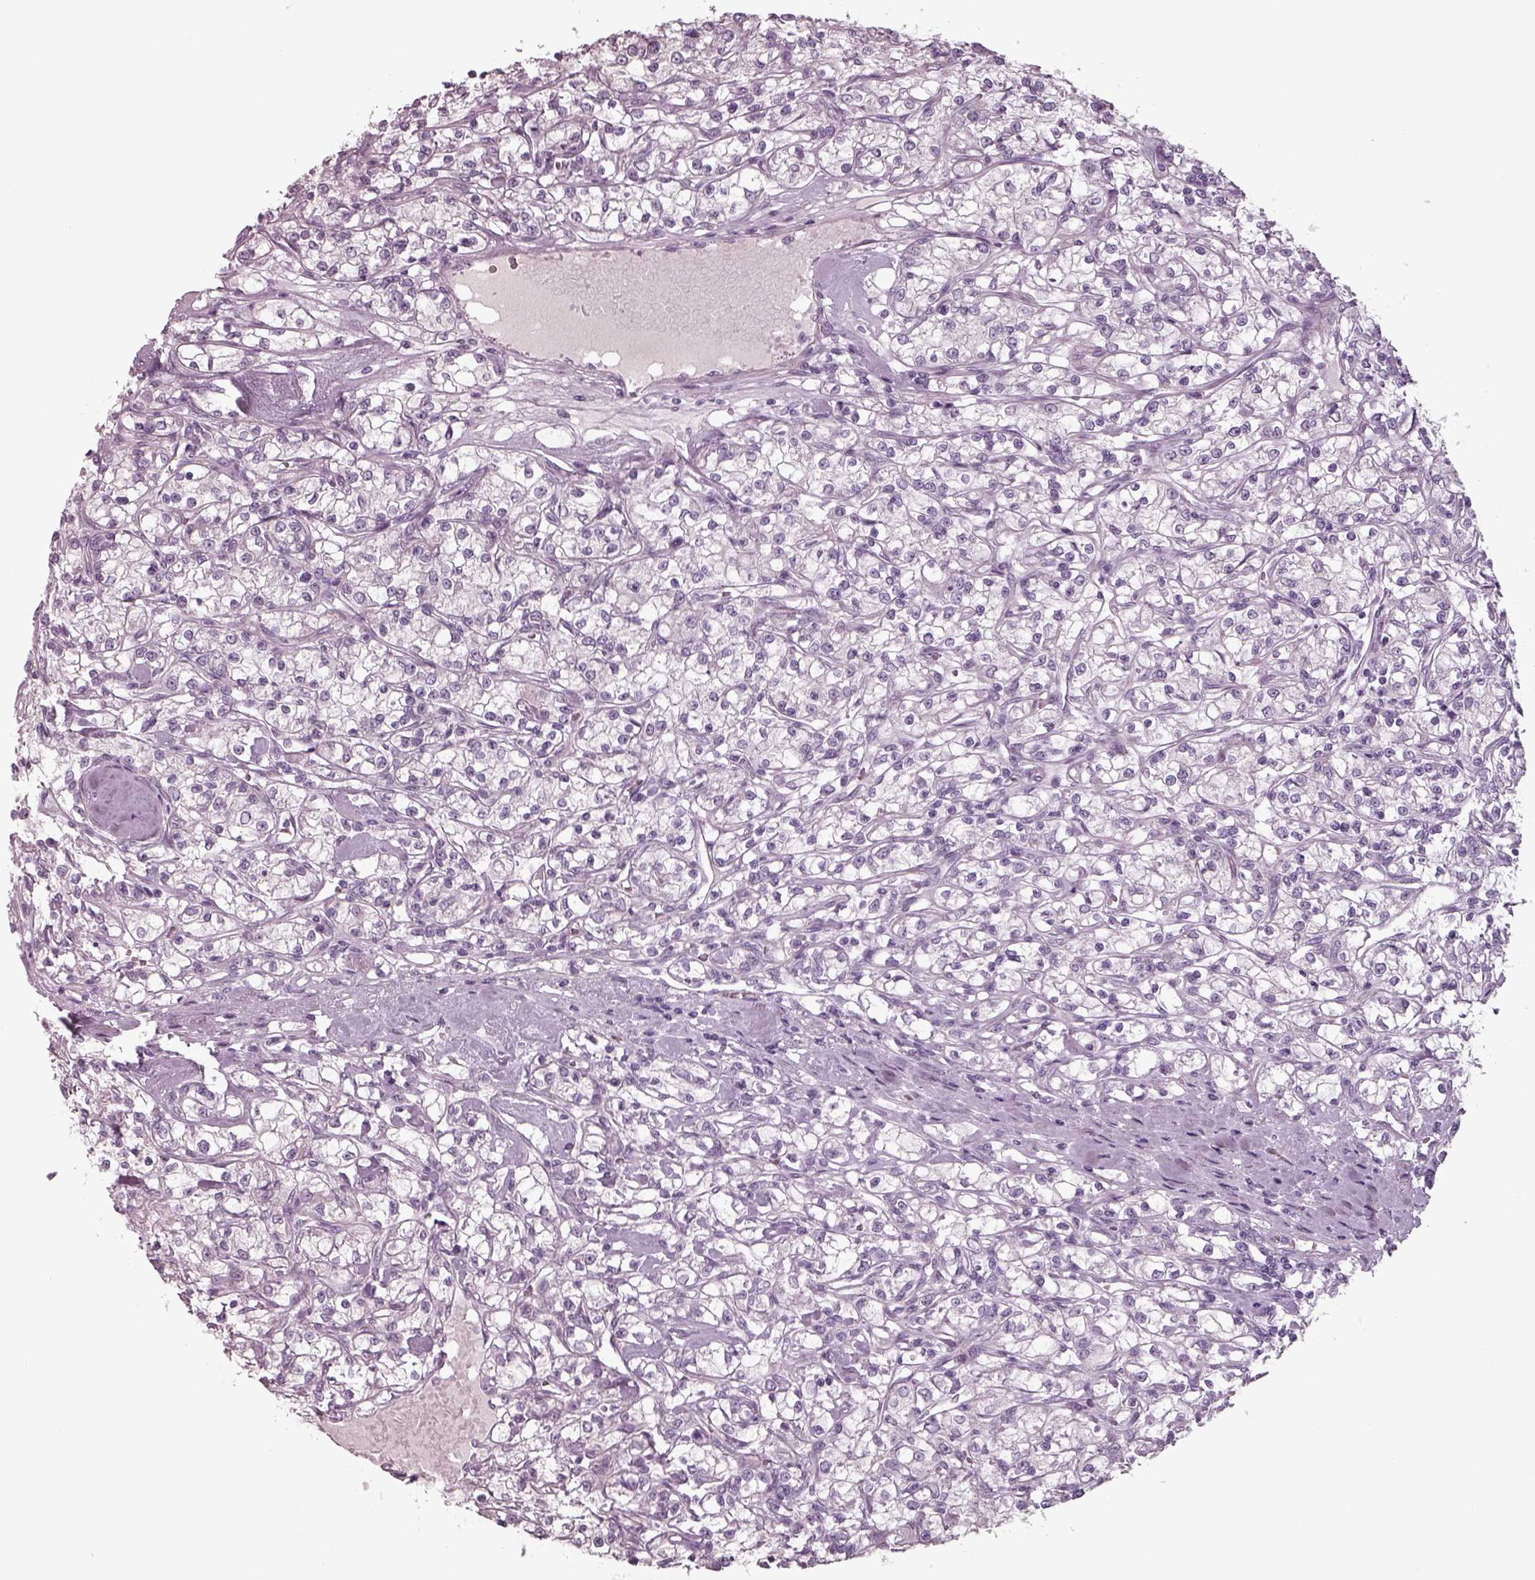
{"staining": {"intensity": "negative", "quantity": "none", "location": "none"}, "tissue": "renal cancer", "cell_type": "Tumor cells", "image_type": "cancer", "snomed": [{"axis": "morphology", "description": "Adenocarcinoma, NOS"}, {"axis": "topography", "description": "Kidney"}], "caption": "The micrograph displays no staining of tumor cells in adenocarcinoma (renal).", "gene": "SEPTIN14", "patient": {"sex": "female", "age": 59}}